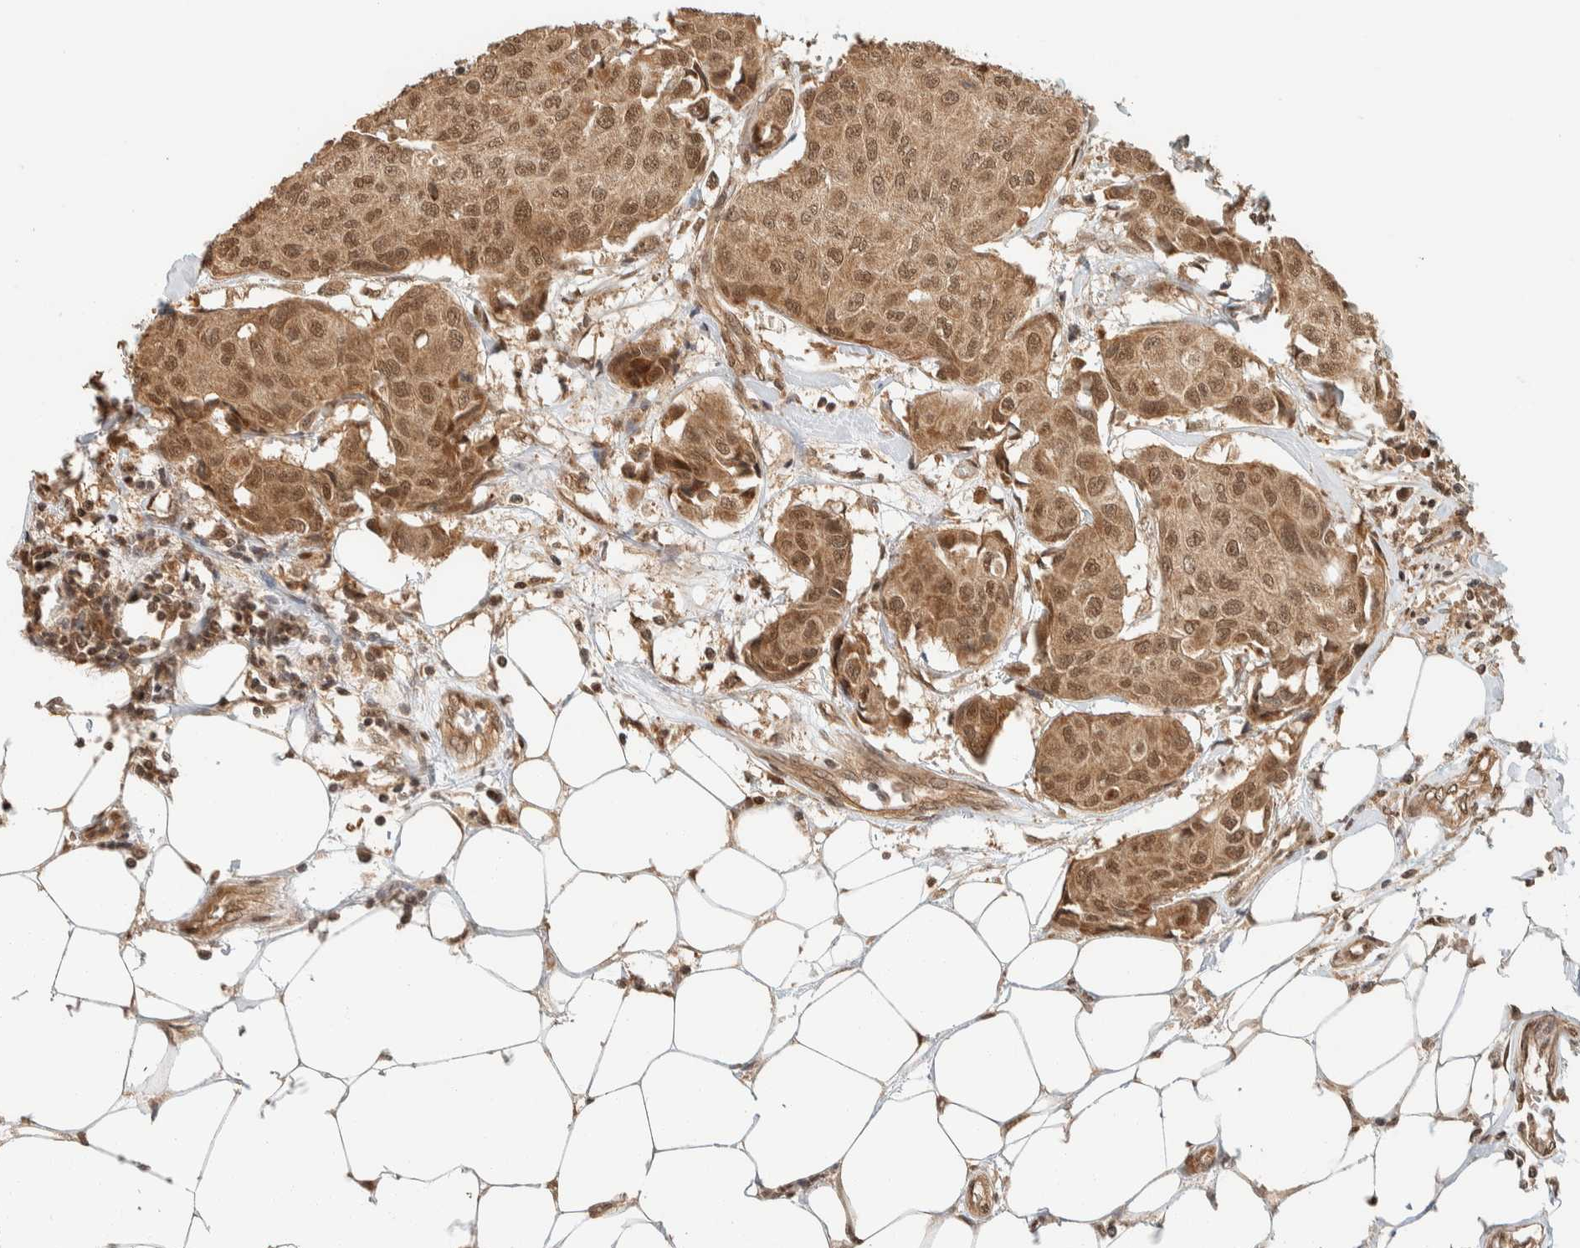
{"staining": {"intensity": "moderate", "quantity": ">75%", "location": "cytoplasmic/membranous,nuclear"}, "tissue": "breast cancer", "cell_type": "Tumor cells", "image_type": "cancer", "snomed": [{"axis": "morphology", "description": "Duct carcinoma"}, {"axis": "topography", "description": "Breast"}], "caption": "There is medium levels of moderate cytoplasmic/membranous and nuclear staining in tumor cells of breast cancer, as demonstrated by immunohistochemical staining (brown color).", "gene": "ZBTB2", "patient": {"sex": "female", "age": 80}}